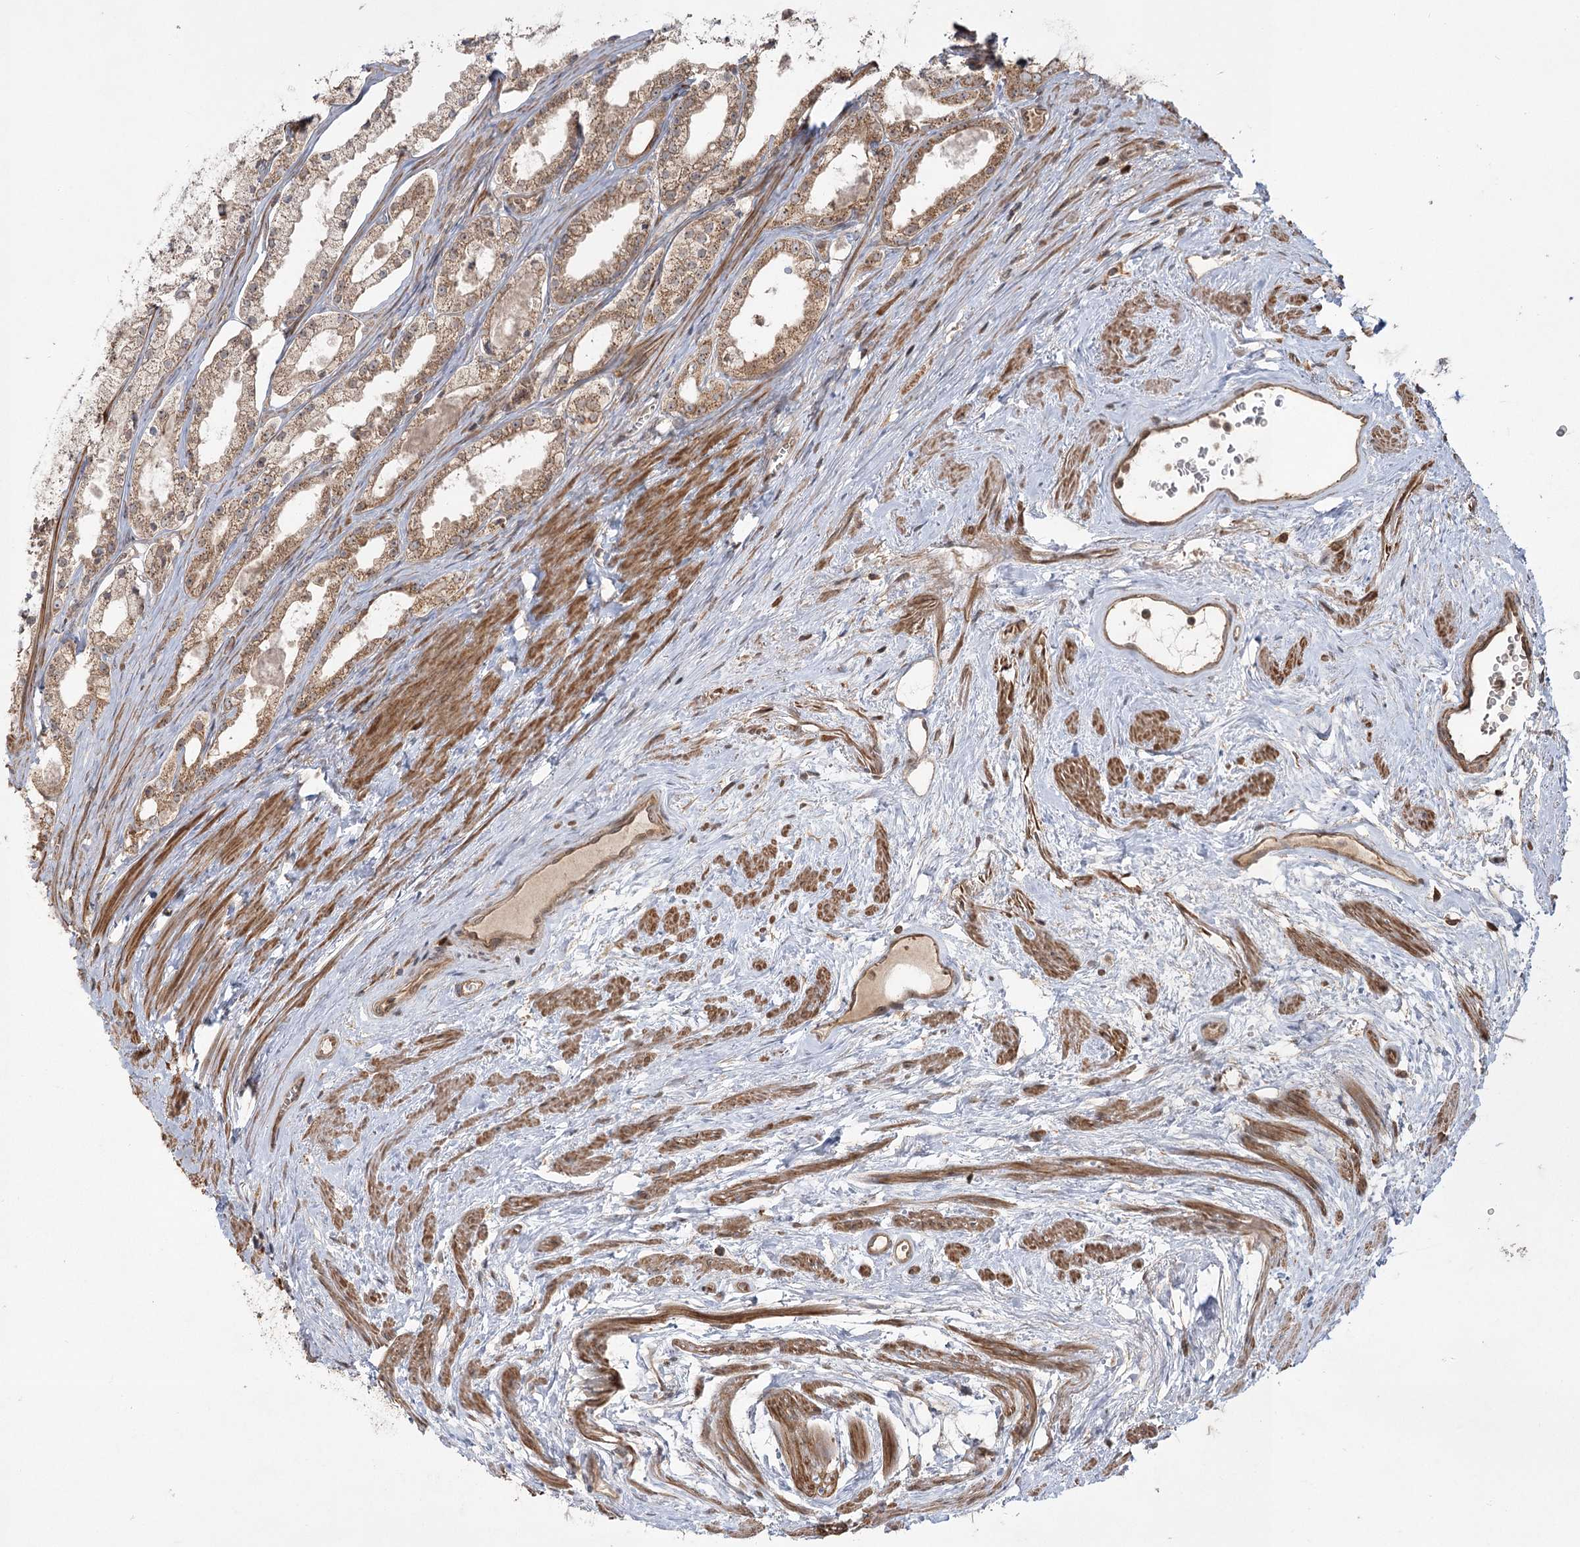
{"staining": {"intensity": "moderate", "quantity": ">75%", "location": "cytoplasmic/membranous"}, "tissue": "prostate cancer", "cell_type": "Tumor cells", "image_type": "cancer", "snomed": [{"axis": "morphology", "description": "Adenocarcinoma, High grade"}, {"axis": "topography", "description": "Prostate"}], "caption": "A brown stain highlights moderate cytoplasmic/membranous expression of a protein in human prostate cancer (high-grade adenocarcinoma) tumor cells. The protein of interest is shown in brown color, while the nuclei are stained blue.", "gene": "CPLANE1", "patient": {"sex": "male", "age": 68}}